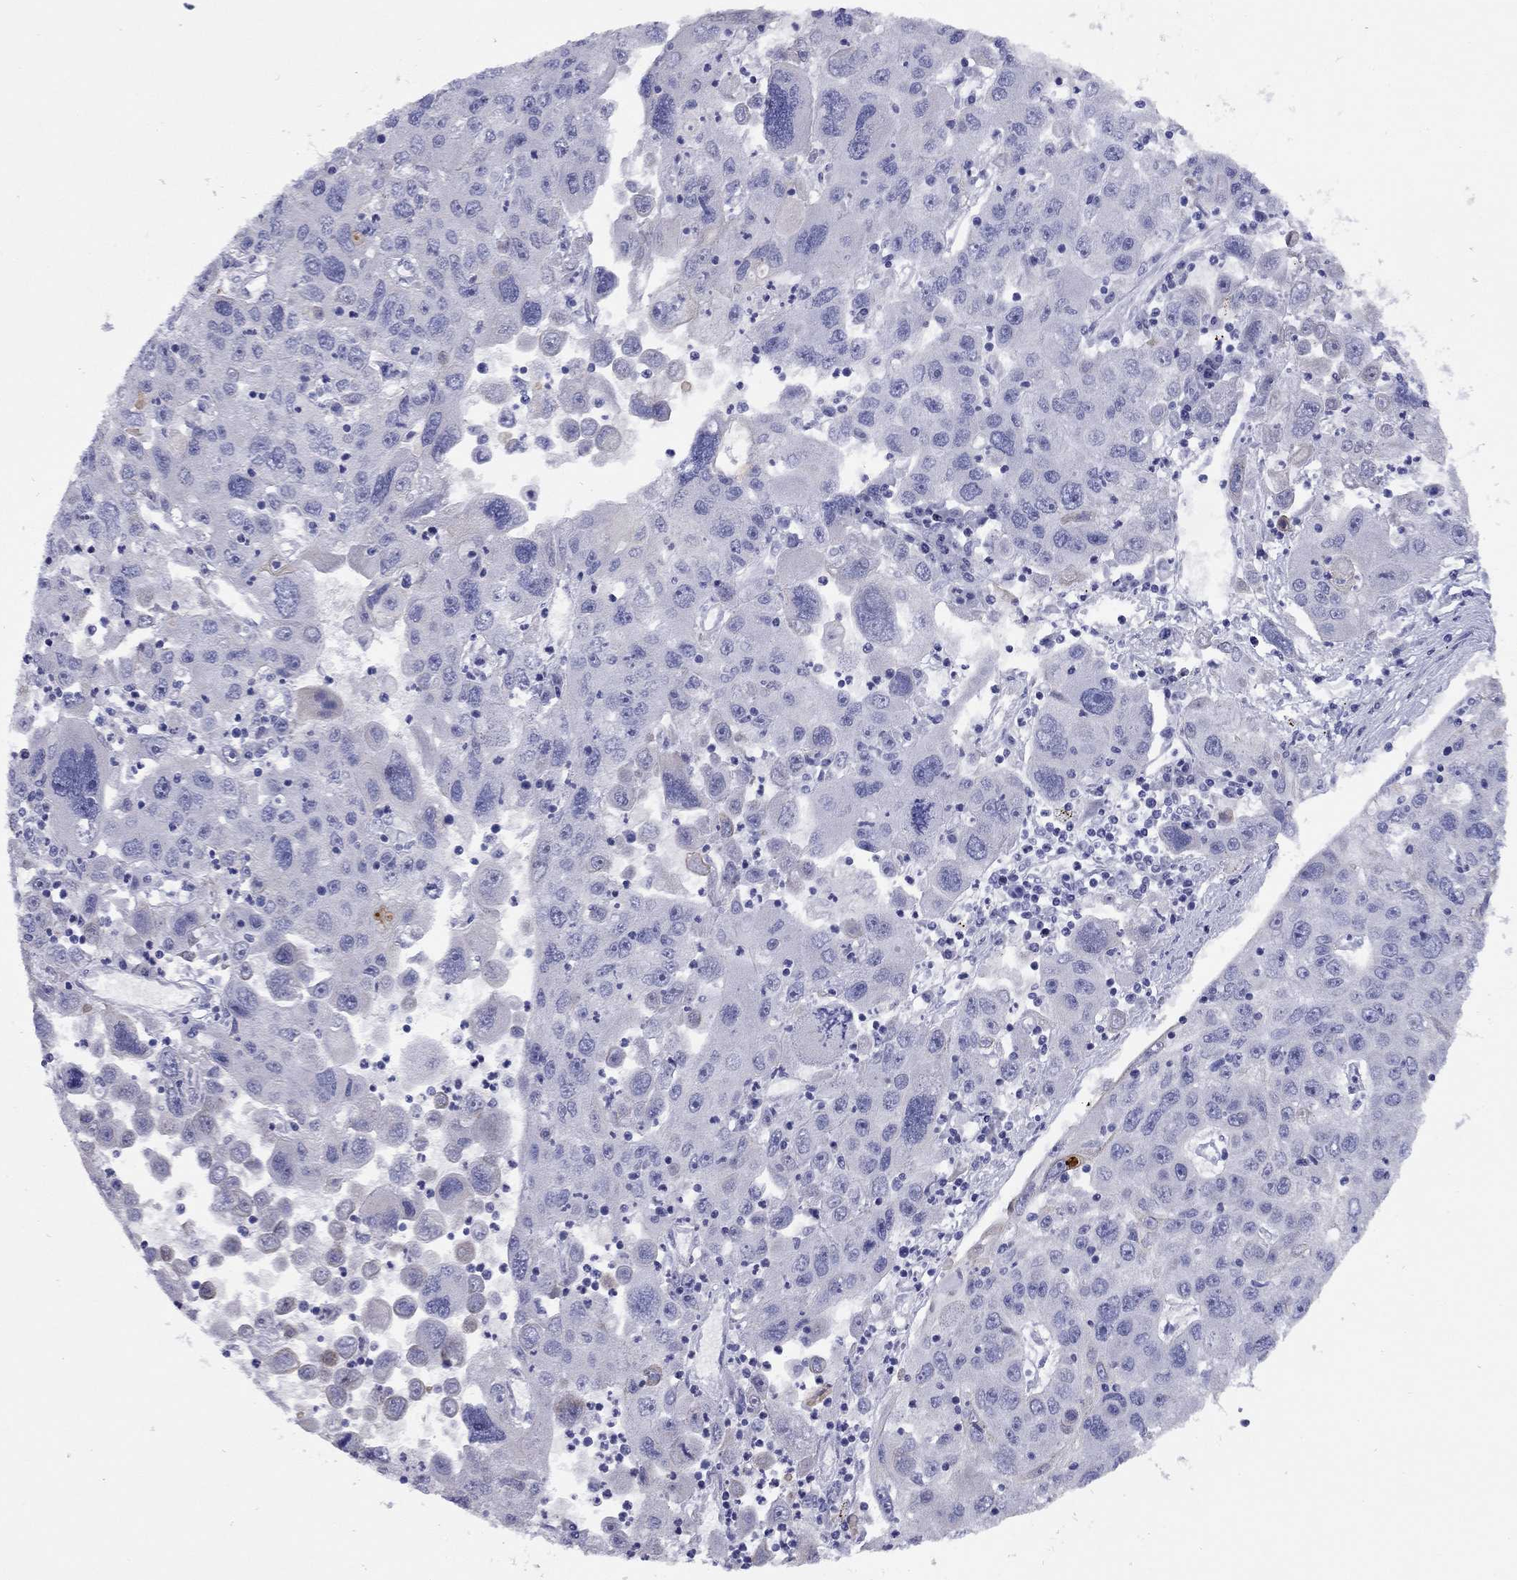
{"staining": {"intensity": "negative", "quantity": "none", "location": "none"}, "tissue": "stomach cancer", "cell_type": "Tumor cells", "image_type": "cancer", "snomed": [{"axis": "morphology", "description": "Adenocarcinoma, NOS"}, {"axis": "topography", "description": "Stomach"}], "caption": "This is an immunohistochemistry (IHC) image of adenocarcinoma (stomach). There is no expression in tumor cells.", "gene": "CMYA5", "patient": {"sex": "male", "age": 56}}